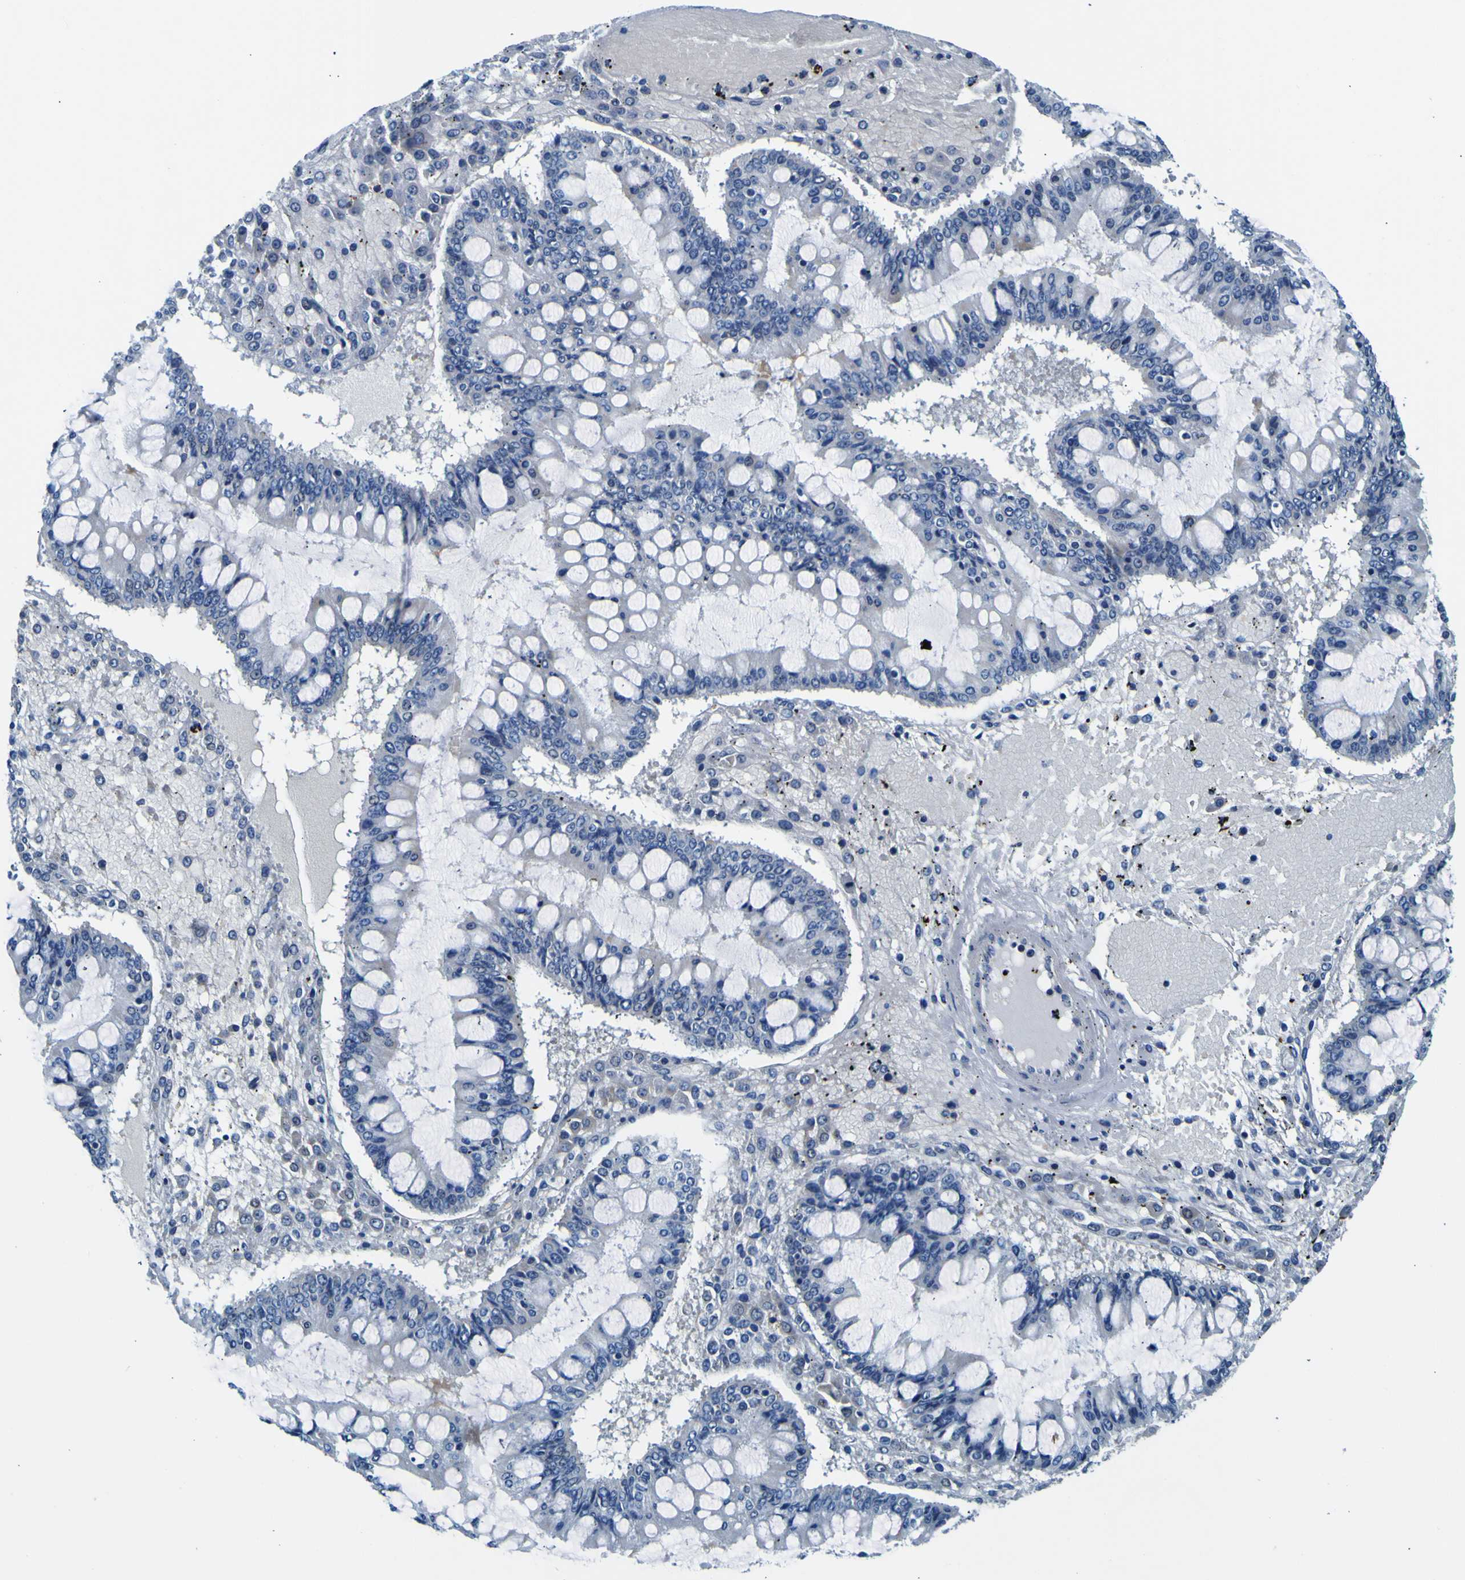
{"staining": {"intensity": "negative", "quantity": "none", "location": "none"}, "tissue": "ovarian cancer", "cell_type": "Tumor cells", "image_type": "cancer", "snomed": [{"axis": "morphology", "description": "Cystadenocarcinoma, mucinous, NOS"}, {"axis": "topography", "description": "Ovary"}], "caption": "Ovarian cancer (mucinous cystadenocarcinoma) stained for a protein using immunohistochemistry (IHC) reveals no staining tumor cells.", "gene": "ADGRA2", "patient": {"sex": "female", "age": 73}}